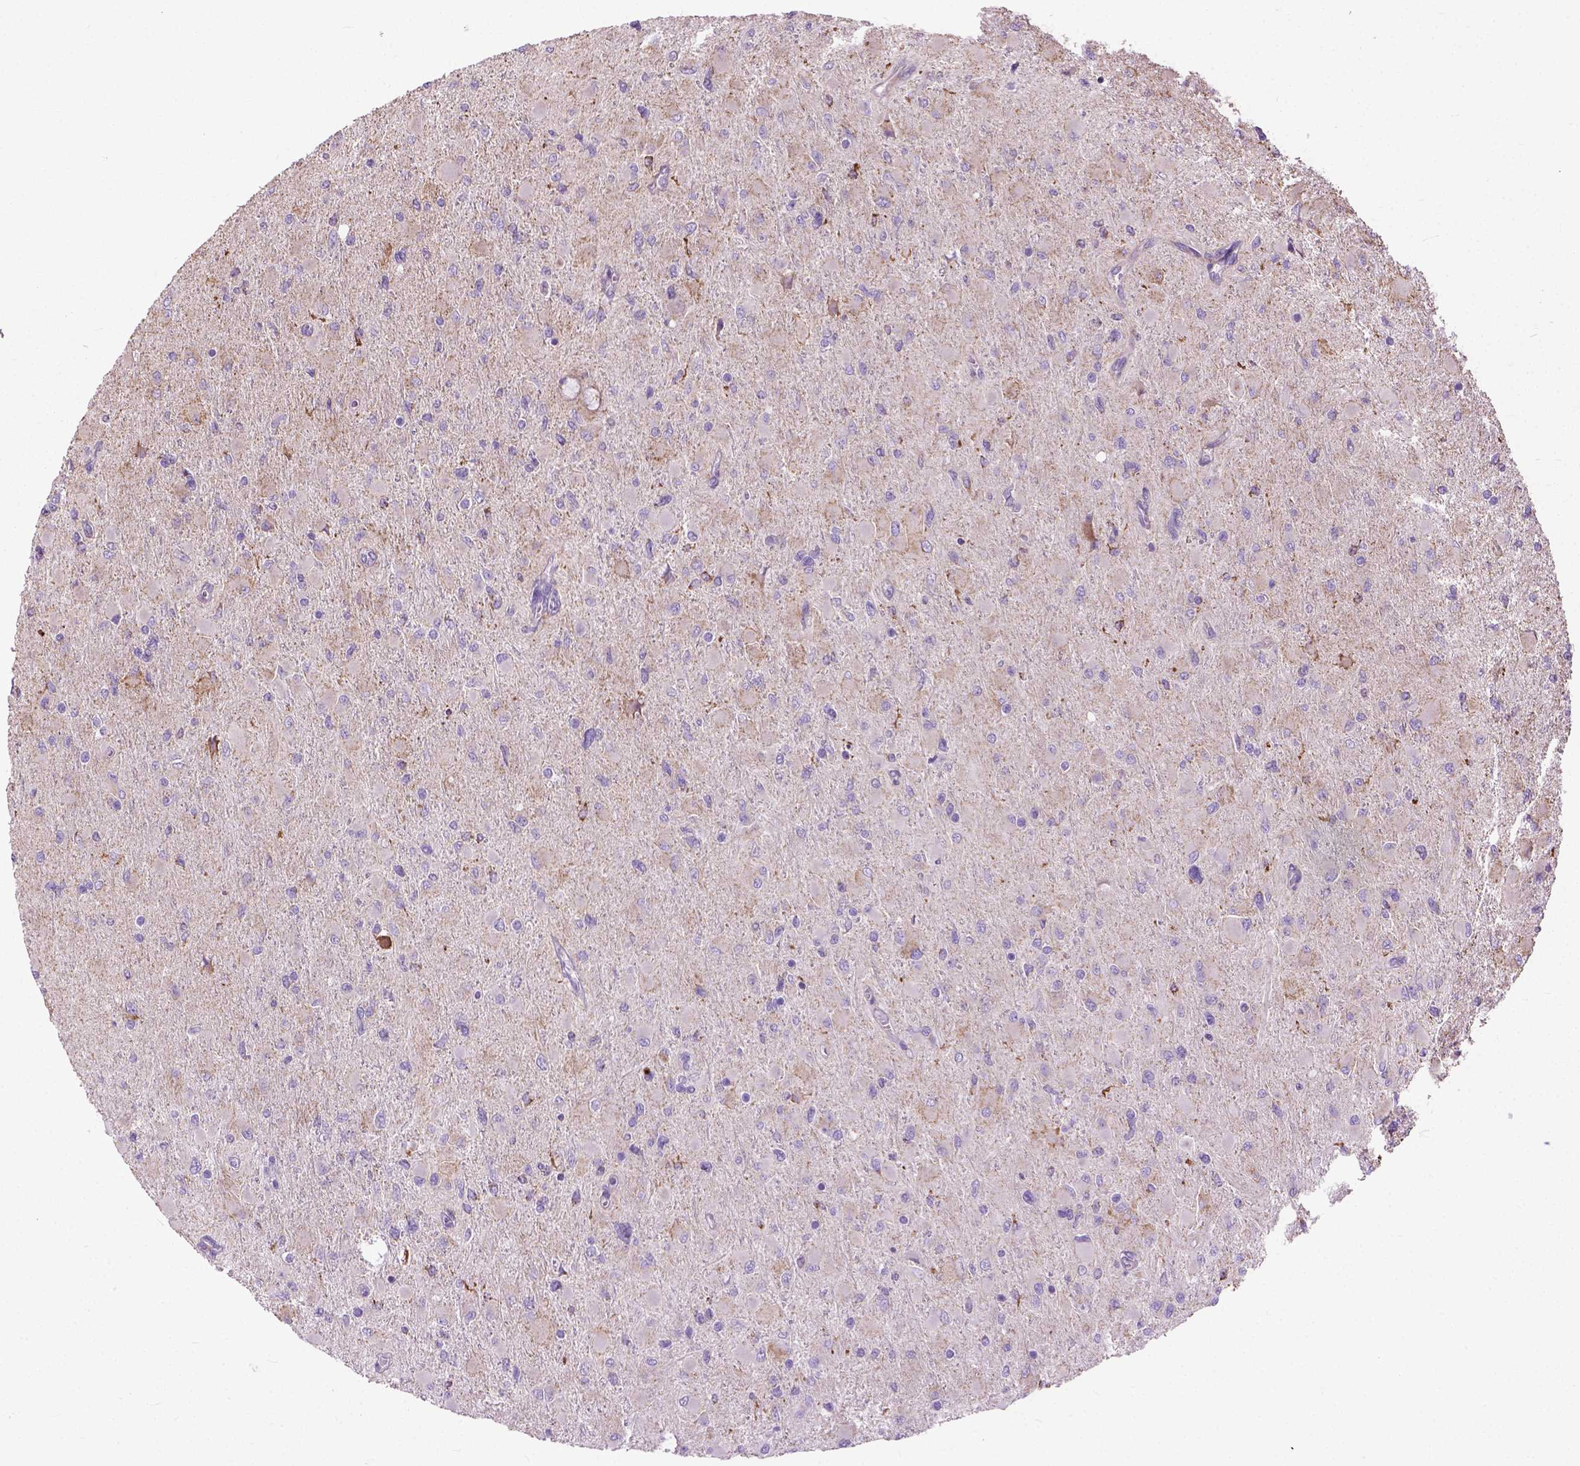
{"staining": {"intensity": "weak", "quantity": "<25%", "location": "cytoplasmic/membranous"}, "tissue": "glioma", "cell_type": "Tumor cells", "image_type": "cancer", "snomed": [{"axis": "morphology", "description": "Glioma, malignant, High grade"}, {"axis": "topography", "description": "Cerebral cortex"}], "caption": "IHC photomicrograph of neoplastic tissue: glioma stained with DAB displays no significant protein staining in tumor cells. The staining is performed using DAB brown chromogen with nuclei counter-stained in using hematoxylin.", "gene": "VDAC1", "patient": {"sex": "female", "age": 36}}